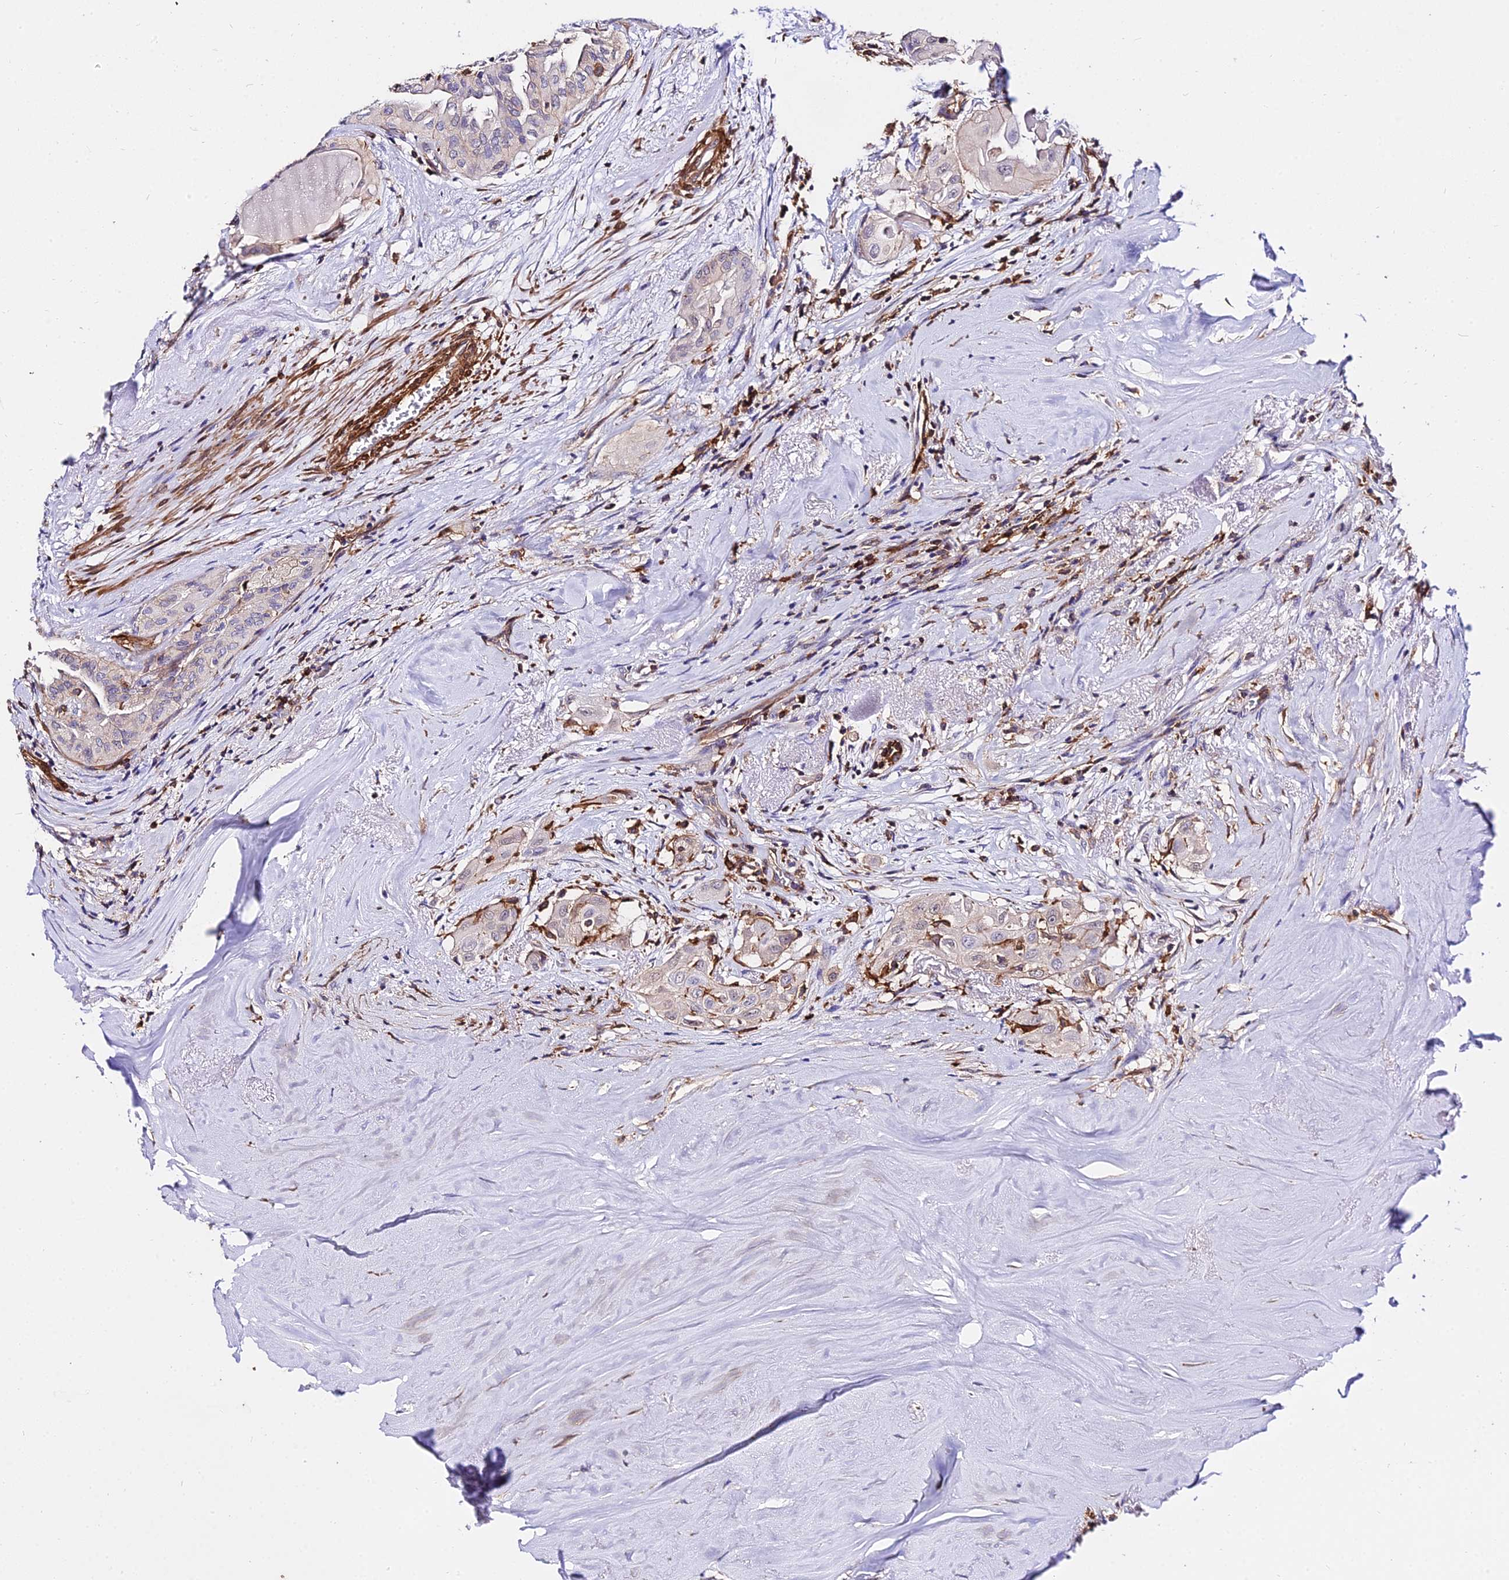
{"staining": {"intensity": "weak", "quantity": "<25%", "location": "cytoplasmic/membranous,nuclear"}, "tissue": "thyroid cancer", "cell_type": "Tumor cells", "image_type": "cancer", "snomed": [{"axis": "morphology", "description": "Papillary adenocarcinoma, NOS"}, {"axis": "topography", "description": "Thyroid gland"}], "caption": "Thyroid cancer (papillary adenocarcinoma) was stained to show a protein in brown. There is no significant staining in tumor cells. Nuclei are stained in blue.", "gene": "CSRP1", "patient": {"sex": "female", "age": 59}}